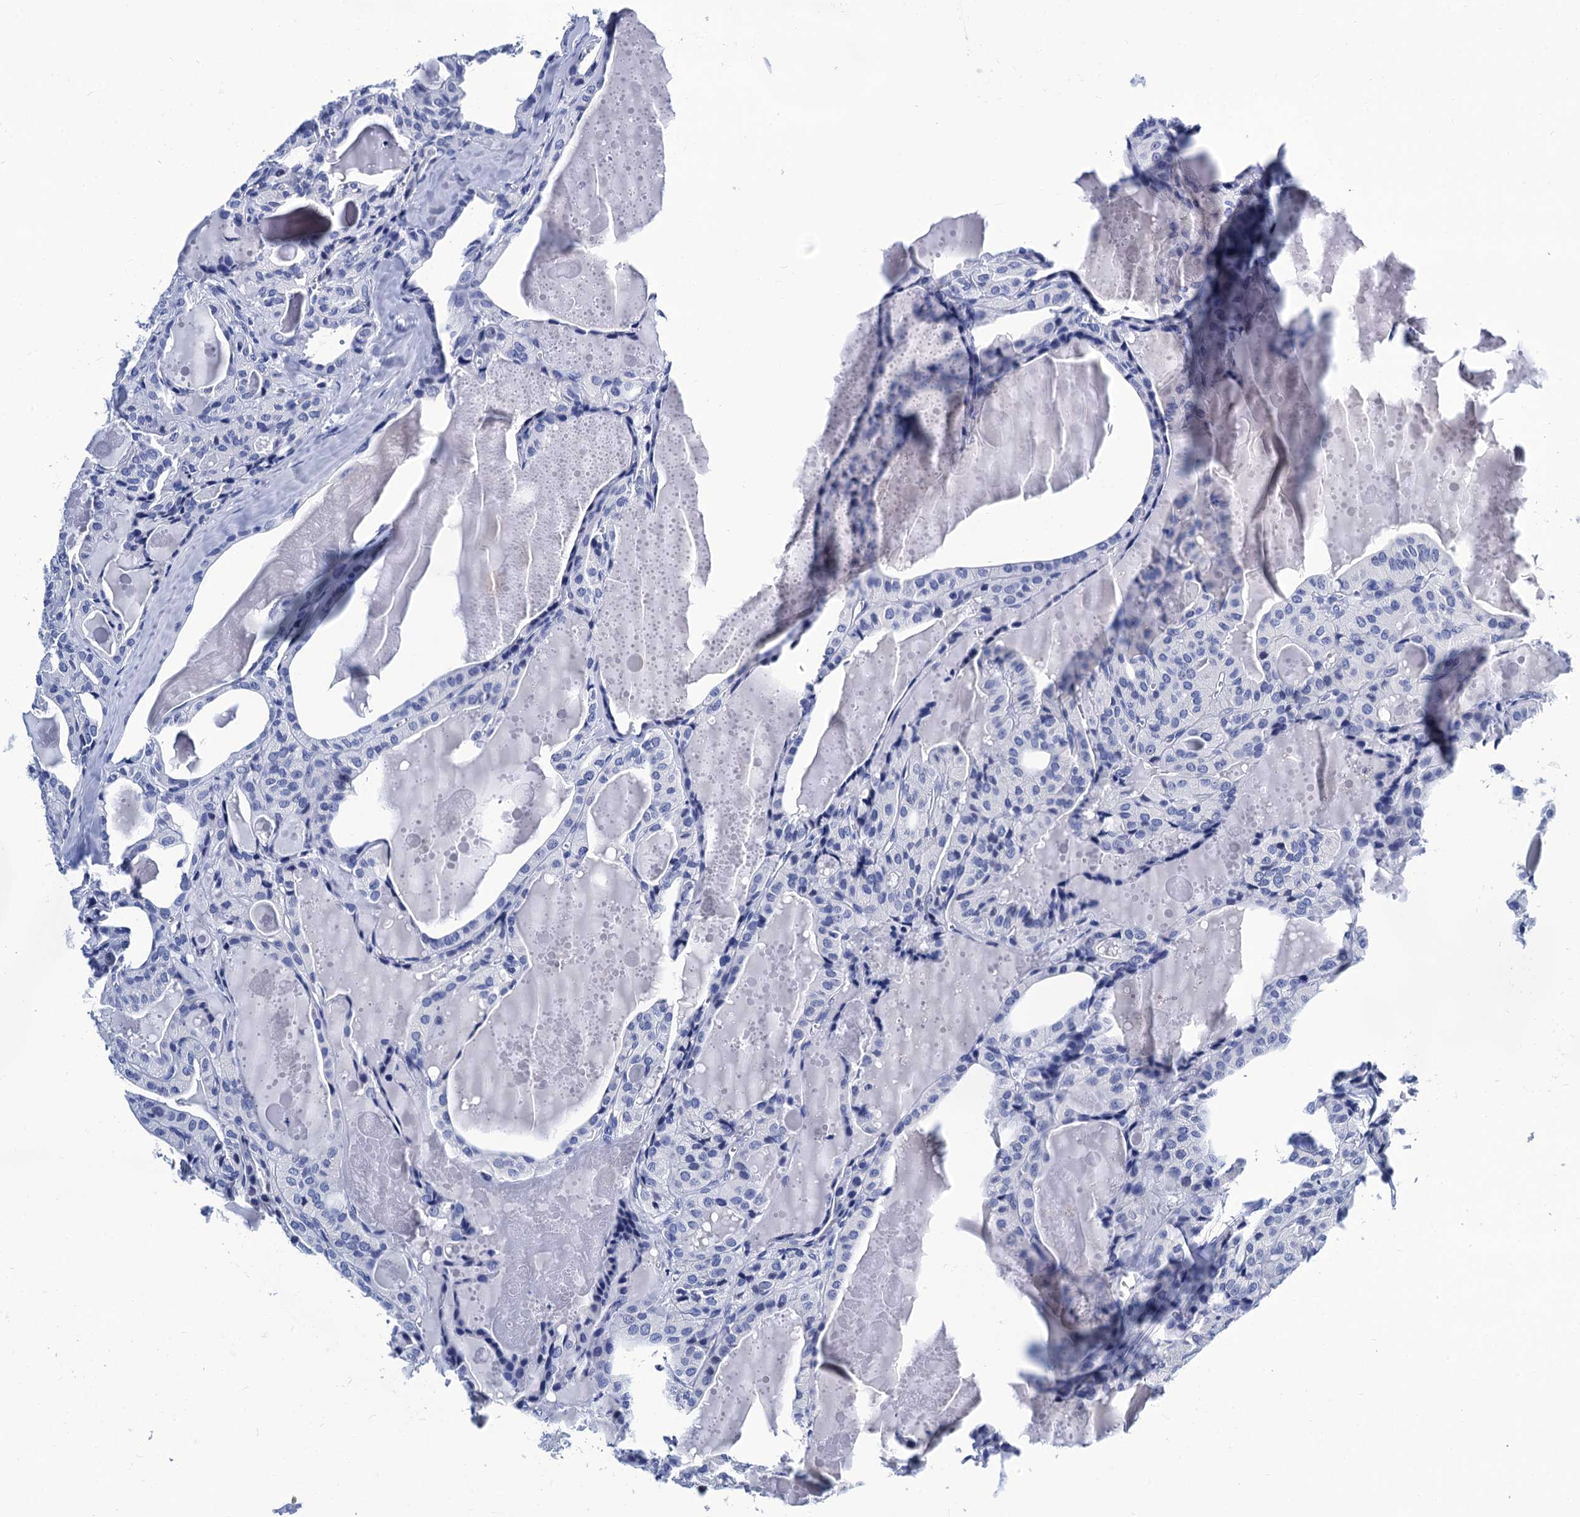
{"staining": {"intensity": "negative", "quantity": "none", "location": "none"}, "tissue": "thyroid cancer", "cell_type": "Tumor cells", "image_type": "cancer", "snomed": [{"axis": "morphology", "description": "Papillary adenocarcinoma, NOS"}, {"axis": "topography", "description": "Thyroid gland"}], "caption": "Thyroid cancer (papillary adenocarcinoma) was stained to show a protein in brown. There is no significant positivity in tumor cells. Nuclei are stained in blue.", "gene": "LRRC30", "patient": {"sex": "male", "age": 52}}